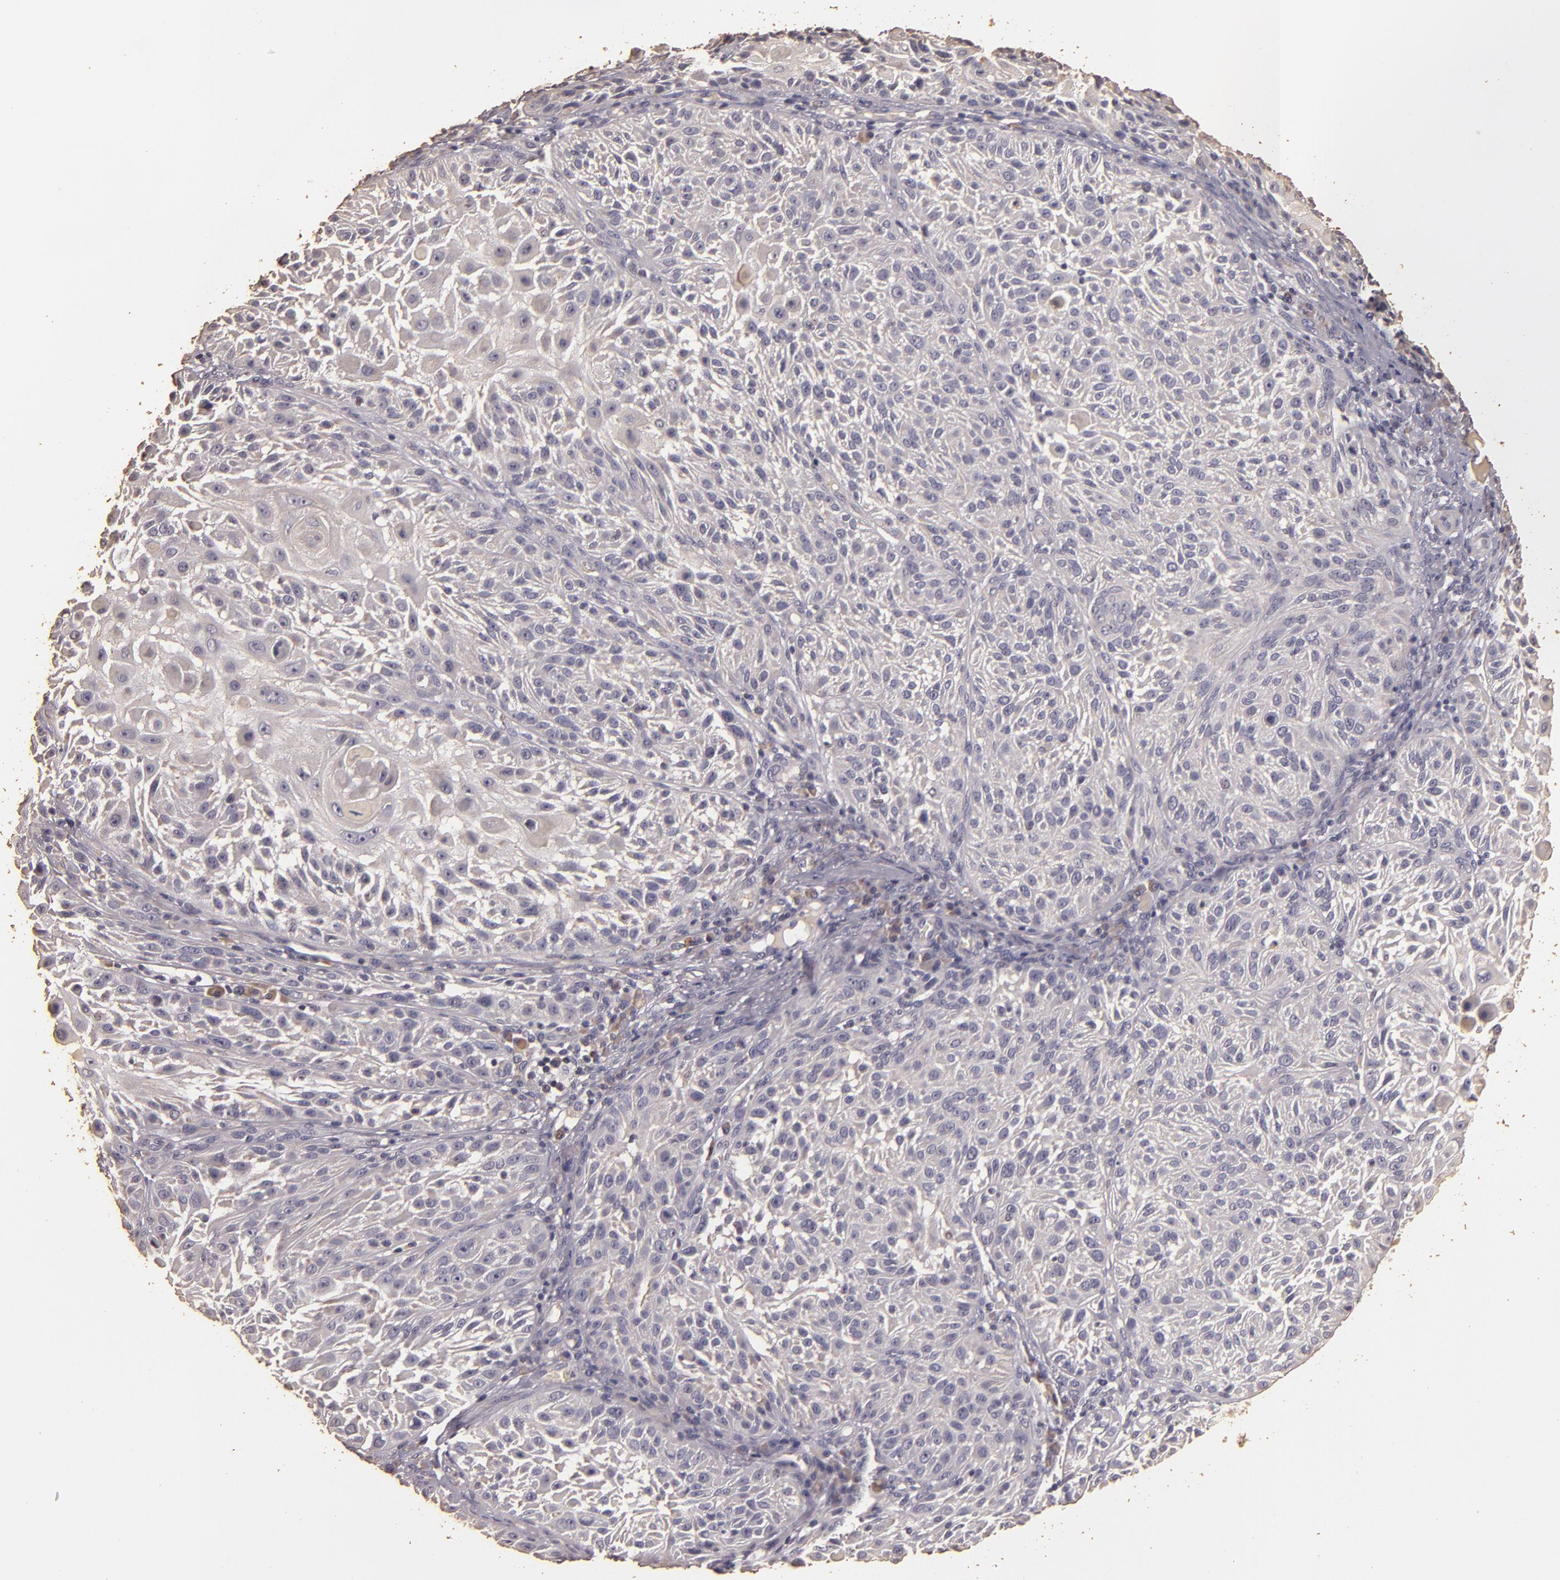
{"staining": {"intensity": "negative", "quantity": "none", "location": "none"}, "tissue": "skin cancer", "cell_type": "Tumor cells", "image_type": "cancer", "snomed": [{"axis": "morphology", "description": "Squamous cell carcinoma, NOS"}, {"axis": "topography", "description": "Skin"}], "caption": "This is an immunohistochemistry (IHC) histopathology image of human skin cancer. There is no positivity in tumor cells.", "gene": "BCL2L13", "patient": {"sex": "female", "age": 89}}